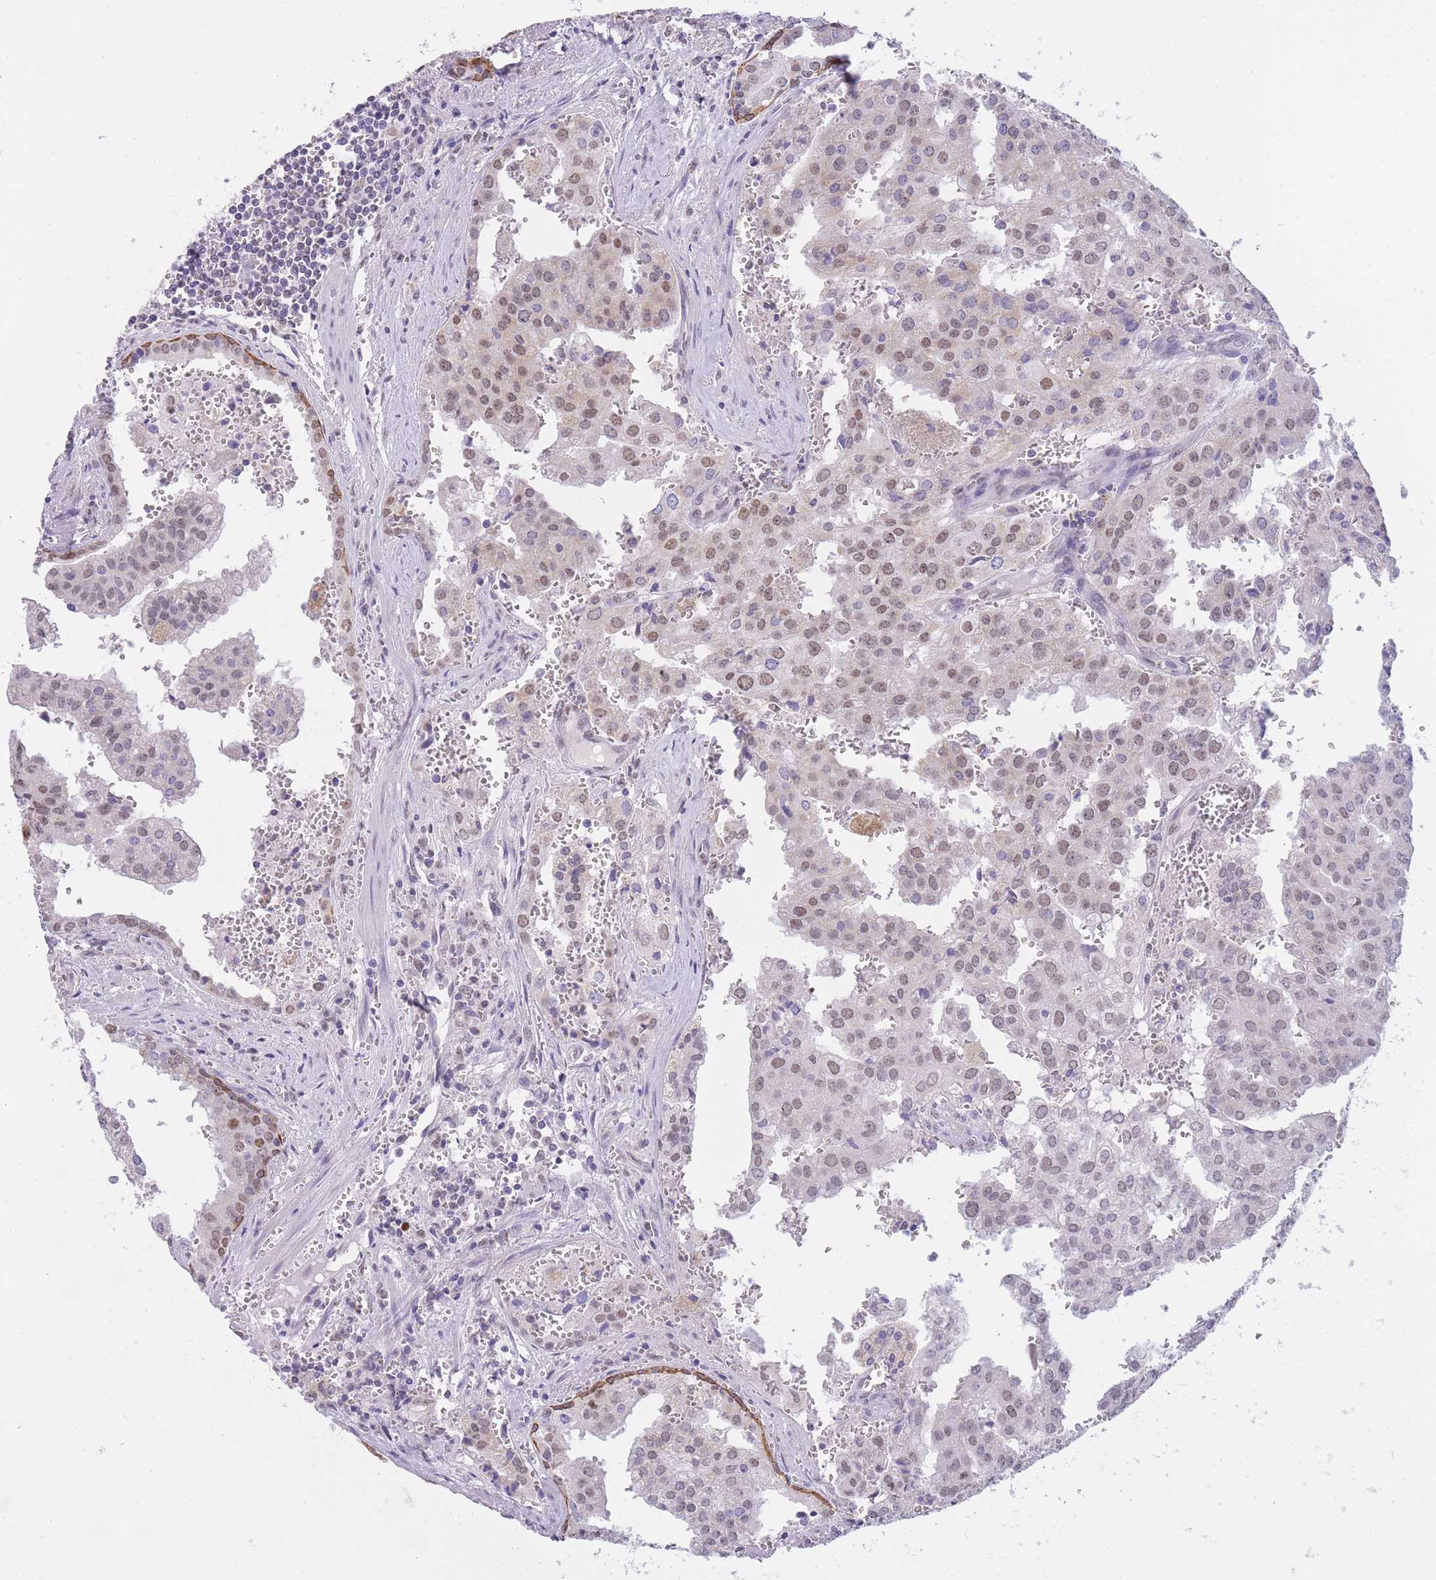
{"staining": {"intensity": "moderate", "quantity": "25%-75%", "location": "nuclear"}, "tissue": "prostate cancer", "cell_type": "Tumor cells", "image_type": "cancer", "snomed": [{"axis": "morphology", "description": "Adenocarcinoma, High grade"}, {"axis": "topography", "description": "Prostate"}], "caption": "A medium amount of moderate nuclear positivity is appreciated in about 25%-75% of tumor cells in high-grade adenocarcinoma (prostate) tissue.", "gene": "FRAT2", "patient": {"sex": "male", "age": 68}}